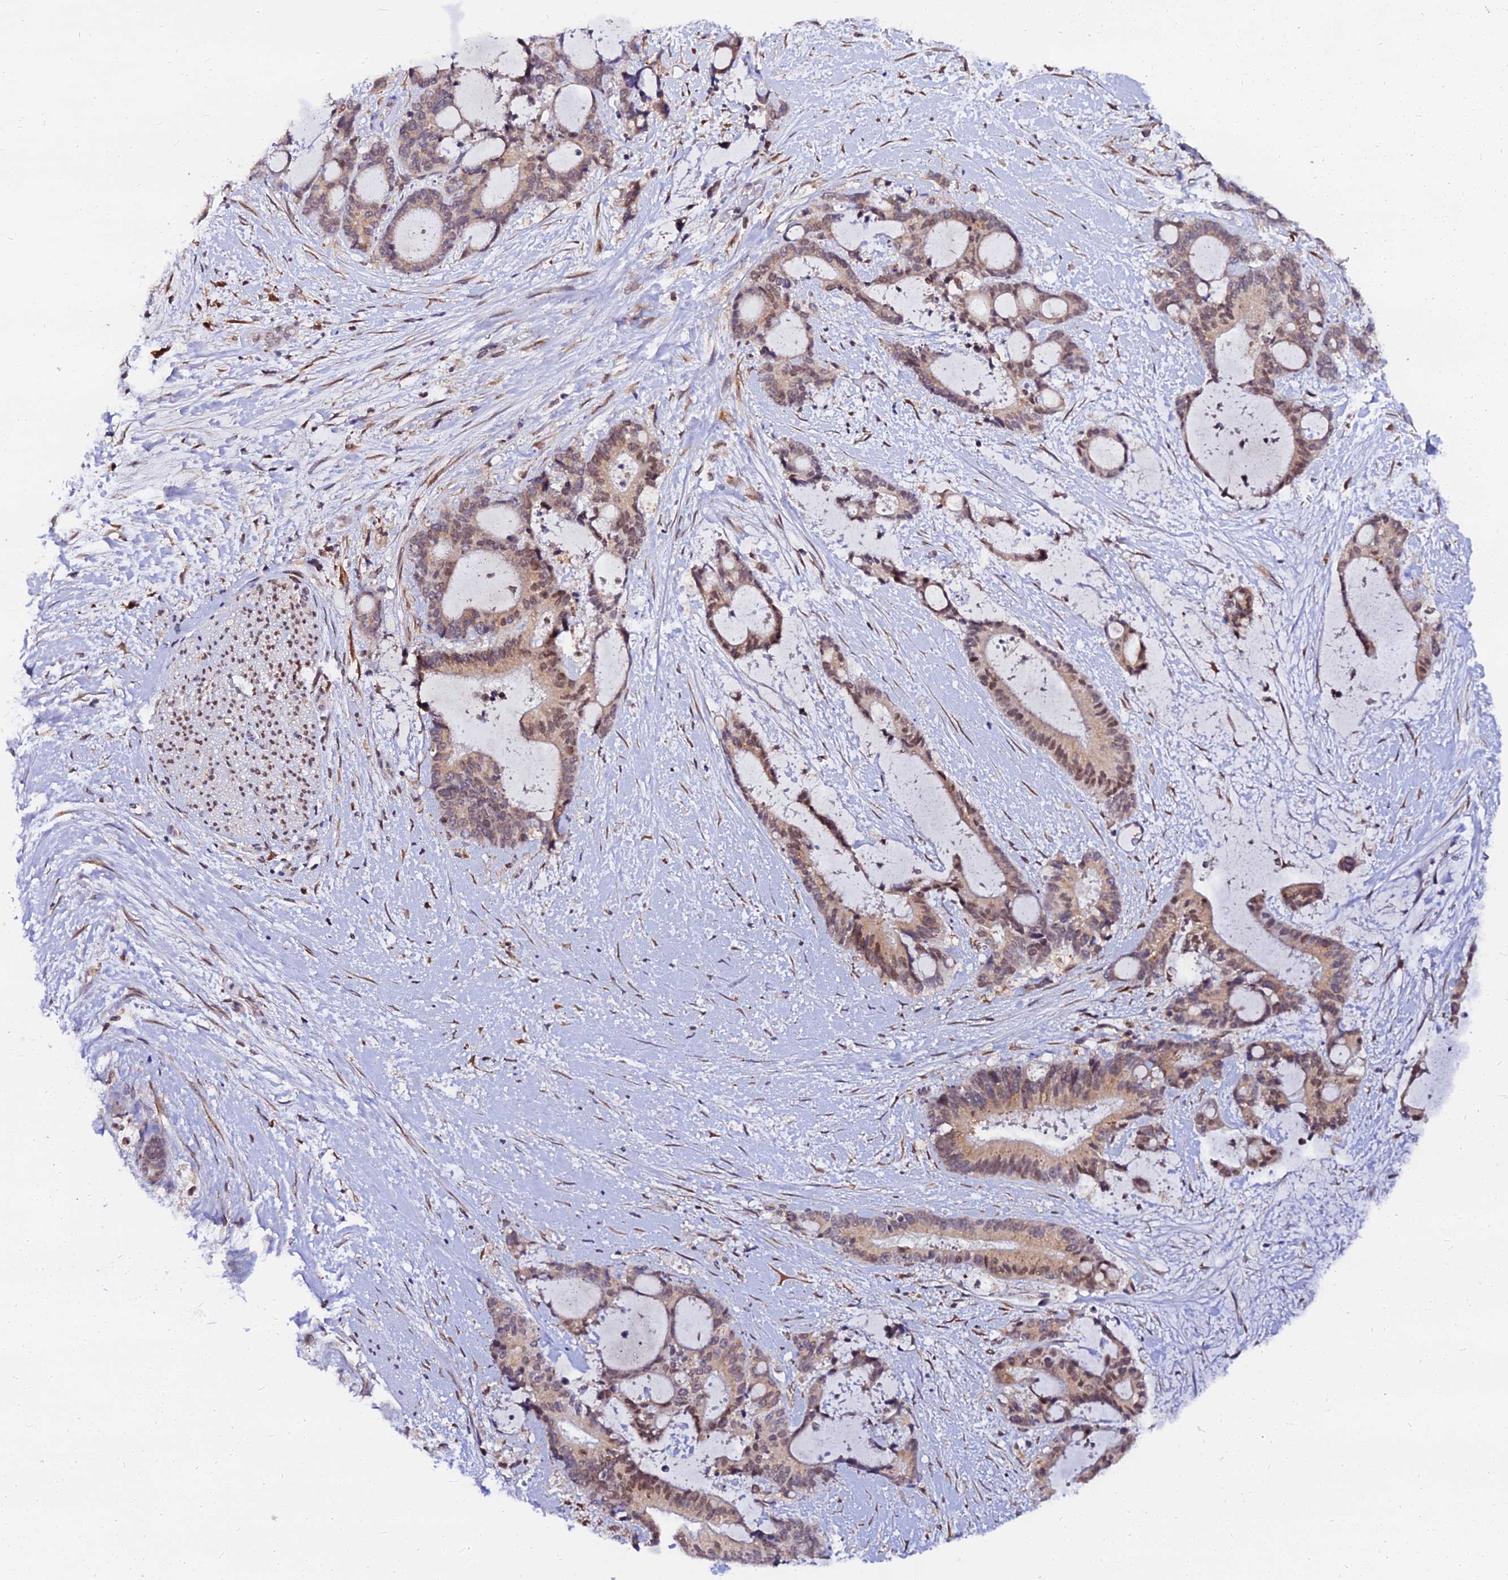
{"staining": {"intensity": "moderate", "quantity": ">75%", "location": "cytoplasmic/membranous,nuclear"}, "tissue": "liver cancer", "cell_type": "Tumor cells", "image_type": "cancer", "snomed": [{"axis": "morphology", "description": "Normal tissue, NOS"}, {"axis": "morphology", "description": "Cholangiocarcinoma"}, {"axis": "topography", "description": "Liver"}, {"axis": "topography", "description": "Peripheral nerve tissue"}], "caption": "Immunohistochemical staining of liver cancer (cholangiocarcinoma) exhibits medium levels of moderate cytoplasmic/membranous and nuclear protein staining in about >75% of tumor cells.", "gene": "RNF121", "patient": {"sex": "female", "age": 73}}